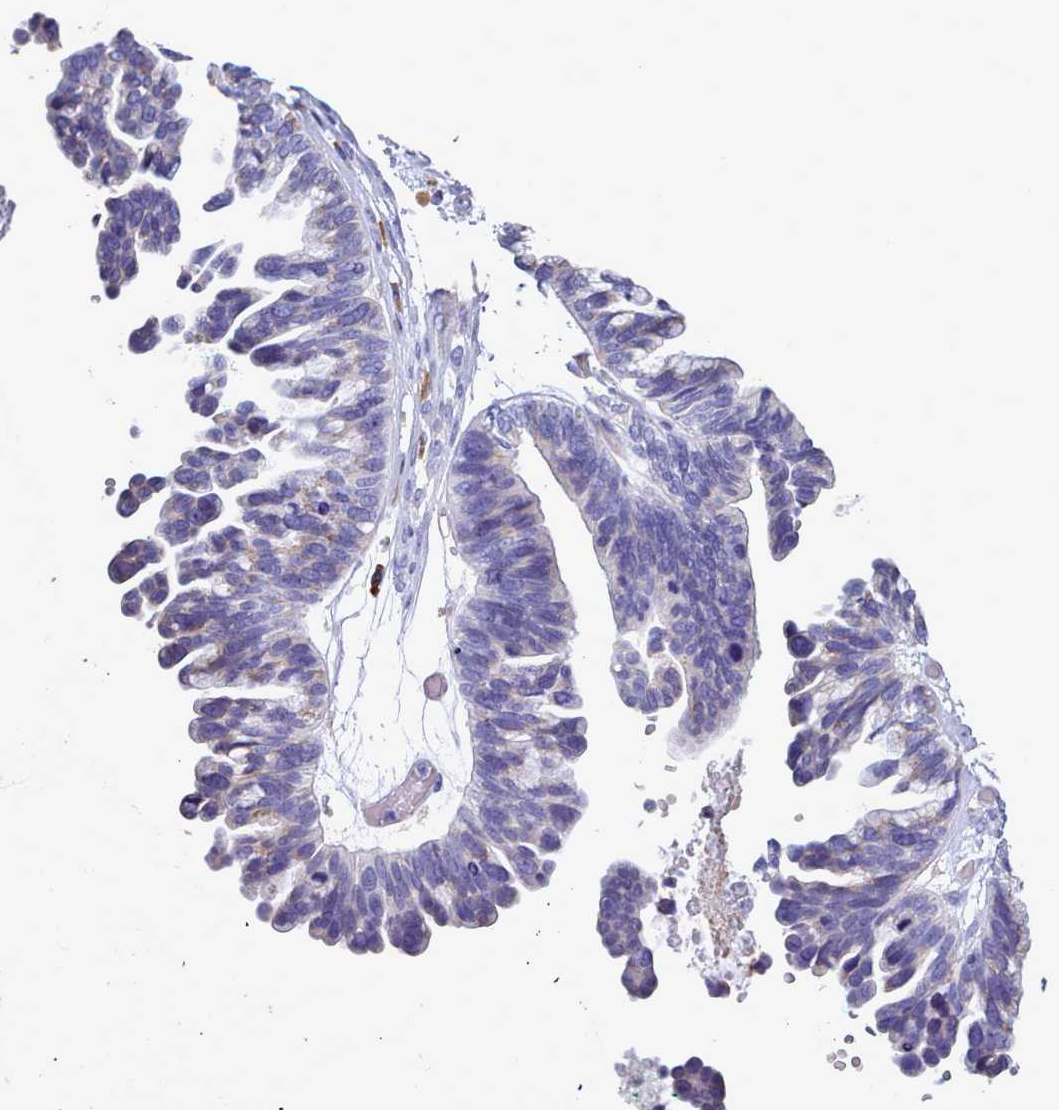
{"staining": {"intensity": "negative", "quantity": "none", "location": "none"}, "tissue": "ovarian cancer", "cell_type": "Tumor cells", "image_type": "cancer", "snomed": [{"axis": "morphology", "description": "Cystadenocarcinoma, serous, NOS"}, {"axis": "topography", "description": "Ovary"}], "caption": "IHC image of neoplastic tissue: serous cystadenocarcinoma (ovarian) stained with DAB (3,3'-diaminobenzidine) demonstrates no significant protein positivity in tumor cells.", "gene": "XKR8", "patient": {"sex": "female", "age": 56}}